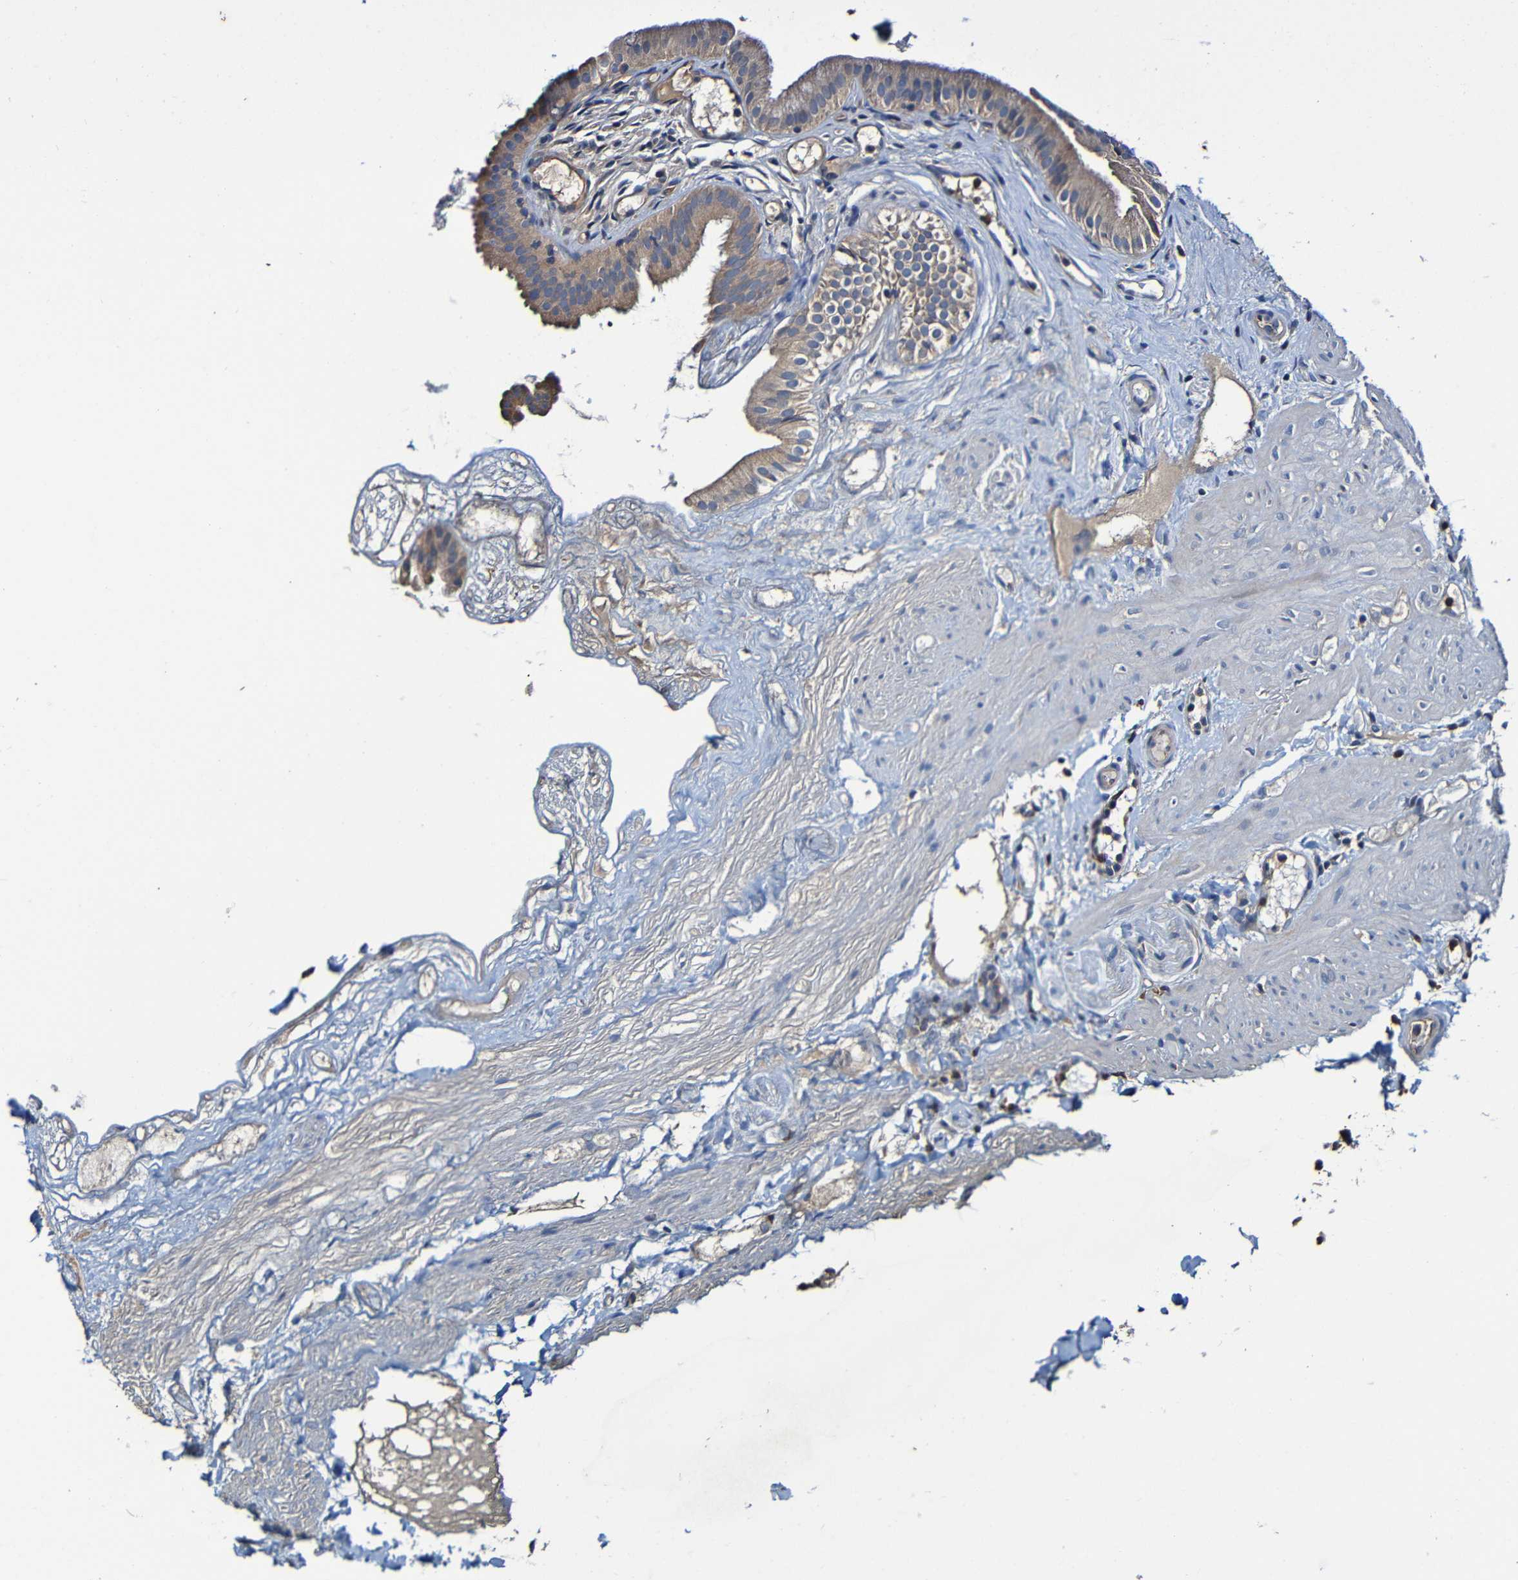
{"staining": {"intensity": "moderate", "quantity": ">75%", "location": "cytoplasmic/membranous"}, "tissue": "gallbladder", "cell_type": "Glandular cells", "image_type": "normal", "snomed": [{"axis": "morphology", "description": "Normal tissue, NOS"}, {"axis": "topography", "description": "Gallbladder"}], "caption": "Immunohistochemical staining of normal gallbladder exhibits >75% levels of moderate cytoplasmic/membranous protein expression in approximately >75% of glandular cells. Nuclei are stained in blue.", "gene": "ADAM15", "patient": {"sex": "female", "age": 26}}